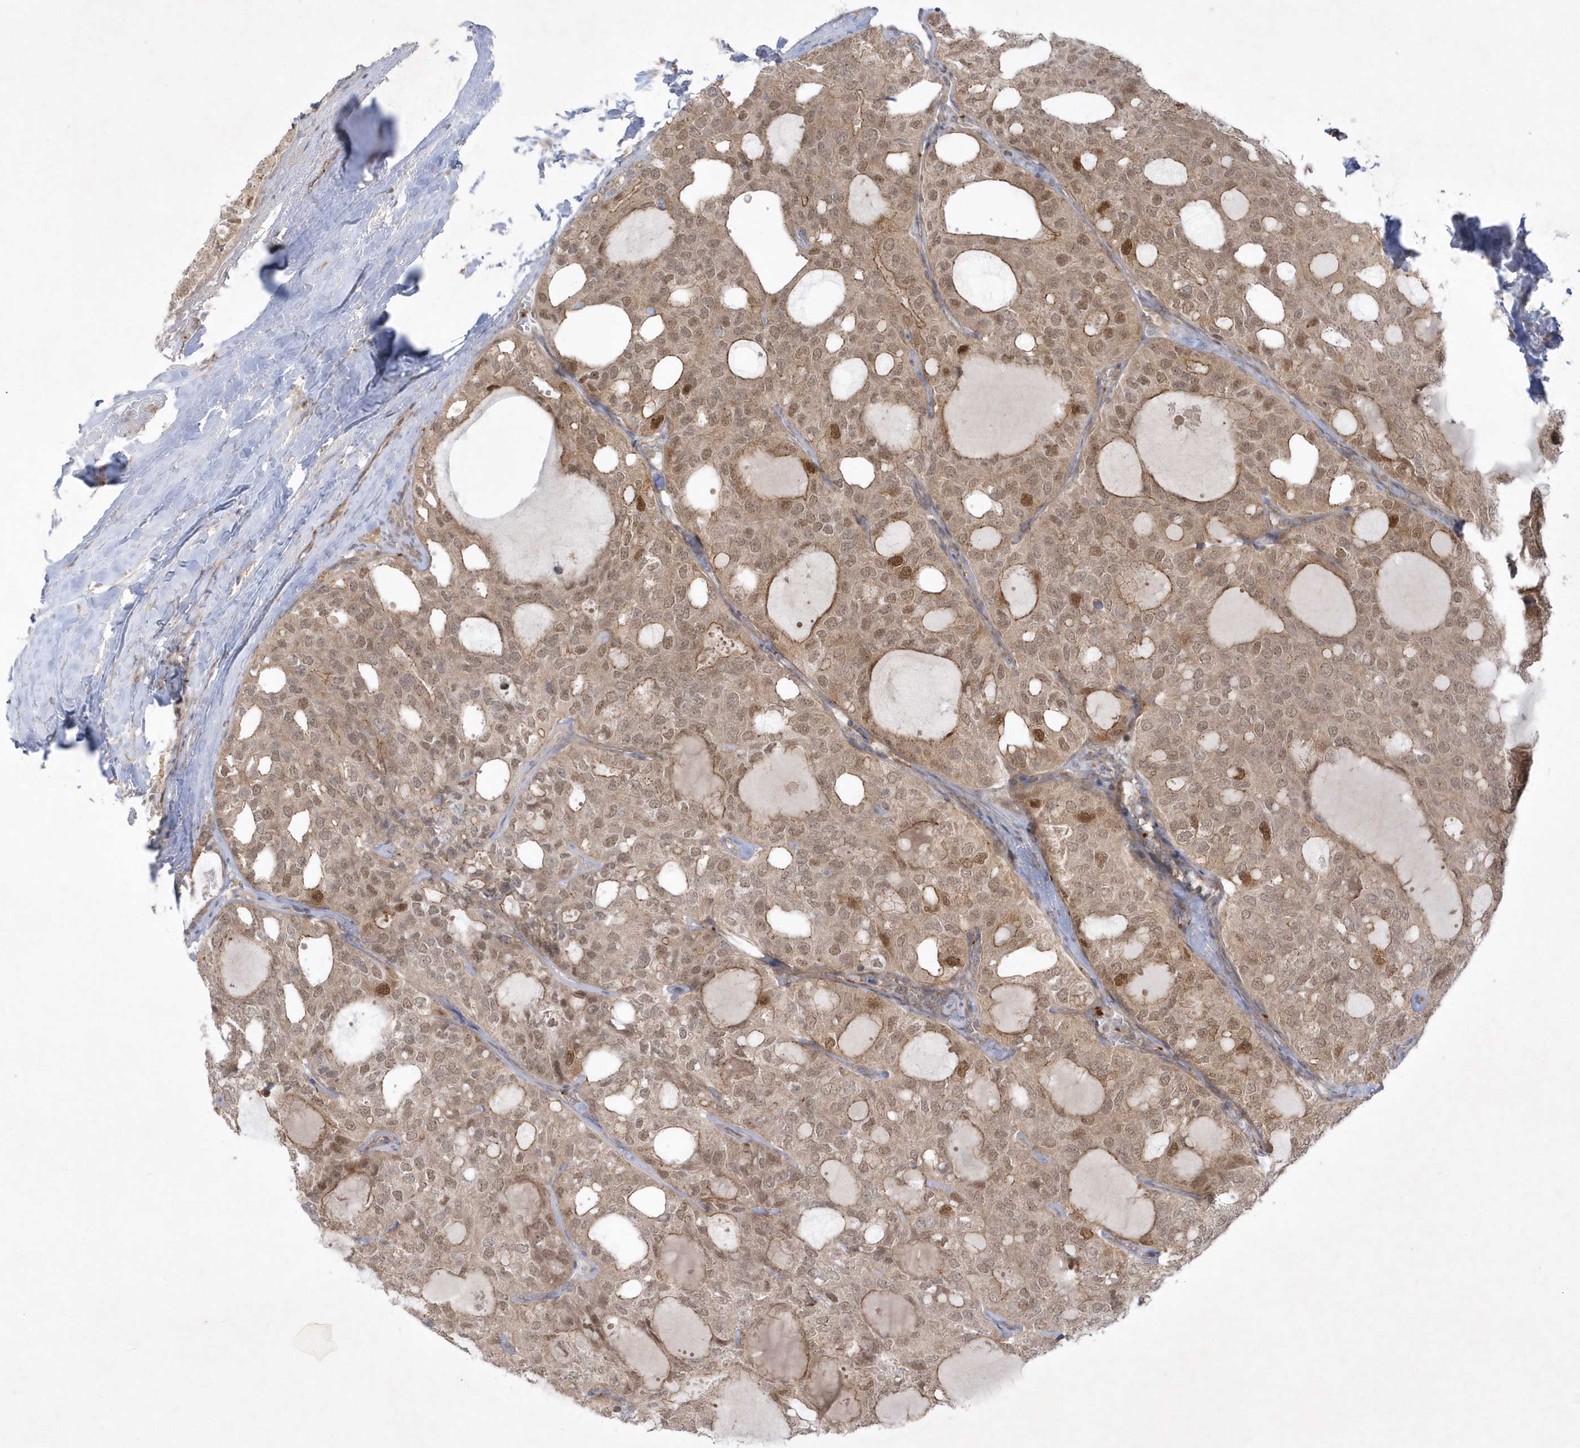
{"staining": {"intensity": "moderate", "quantity": ">75%", "location": "cytoplasmic/membranous,nuclear"}, "tissue": "thyroid cancer", "cell_type": "Tumor cells", "image_type": "cancer", "snomed": [{"axis": "morphology", "description": "Follicular adenoma carcinoma, NOS"}, {"axis": "topography", "description": "Thyroid gland"}], "caption": "Immunohistochemical staining of human thyroid cancer exhibits medium levels of moderate cytoplasmic/membranous and nuclear protein staining in approximately >75% of tumor cells.", "gene": "NAF1", "patient": {"sex": "male", "age": 75}}